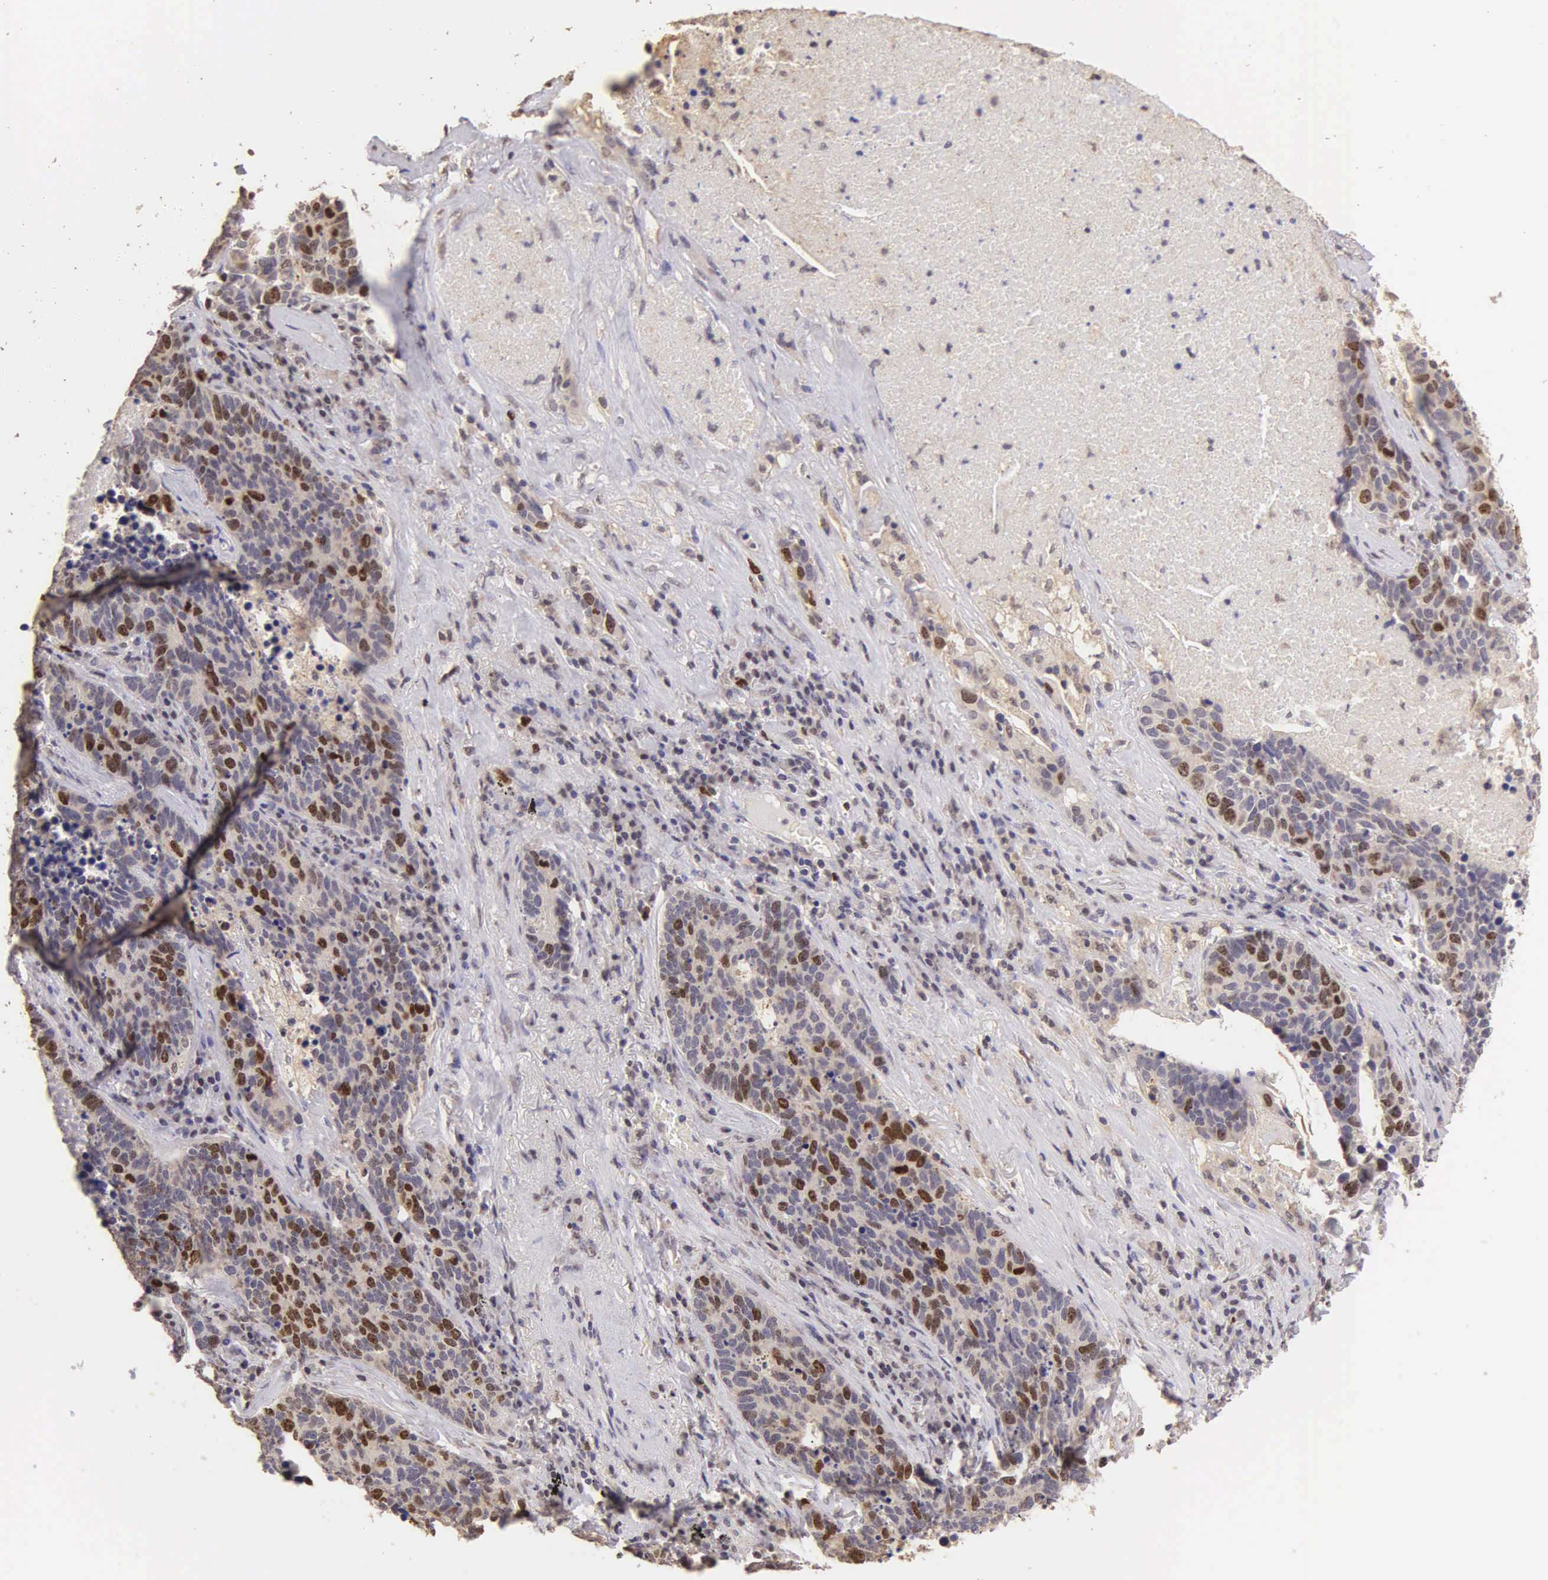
{"staining": {"intensity": "moderate", "quantity": "25%-75%", "location": "nuclear"}, "tissue": "lung cancer", "cell_type": "Tumor cells", "image_type": "cancer", "snomed": [{"axis": "morphology", "description": "Neoplasm, malignant, NOS"}, {"axis": "topography", "description": "Lung"}], "caption": "Lung cancer stained for a protein (brown) shows moderate nuclear positive staining in about 25%-75% of tumor cells.", "gene": "MKI67", "patient": {"sex": "female", "age": 75}}